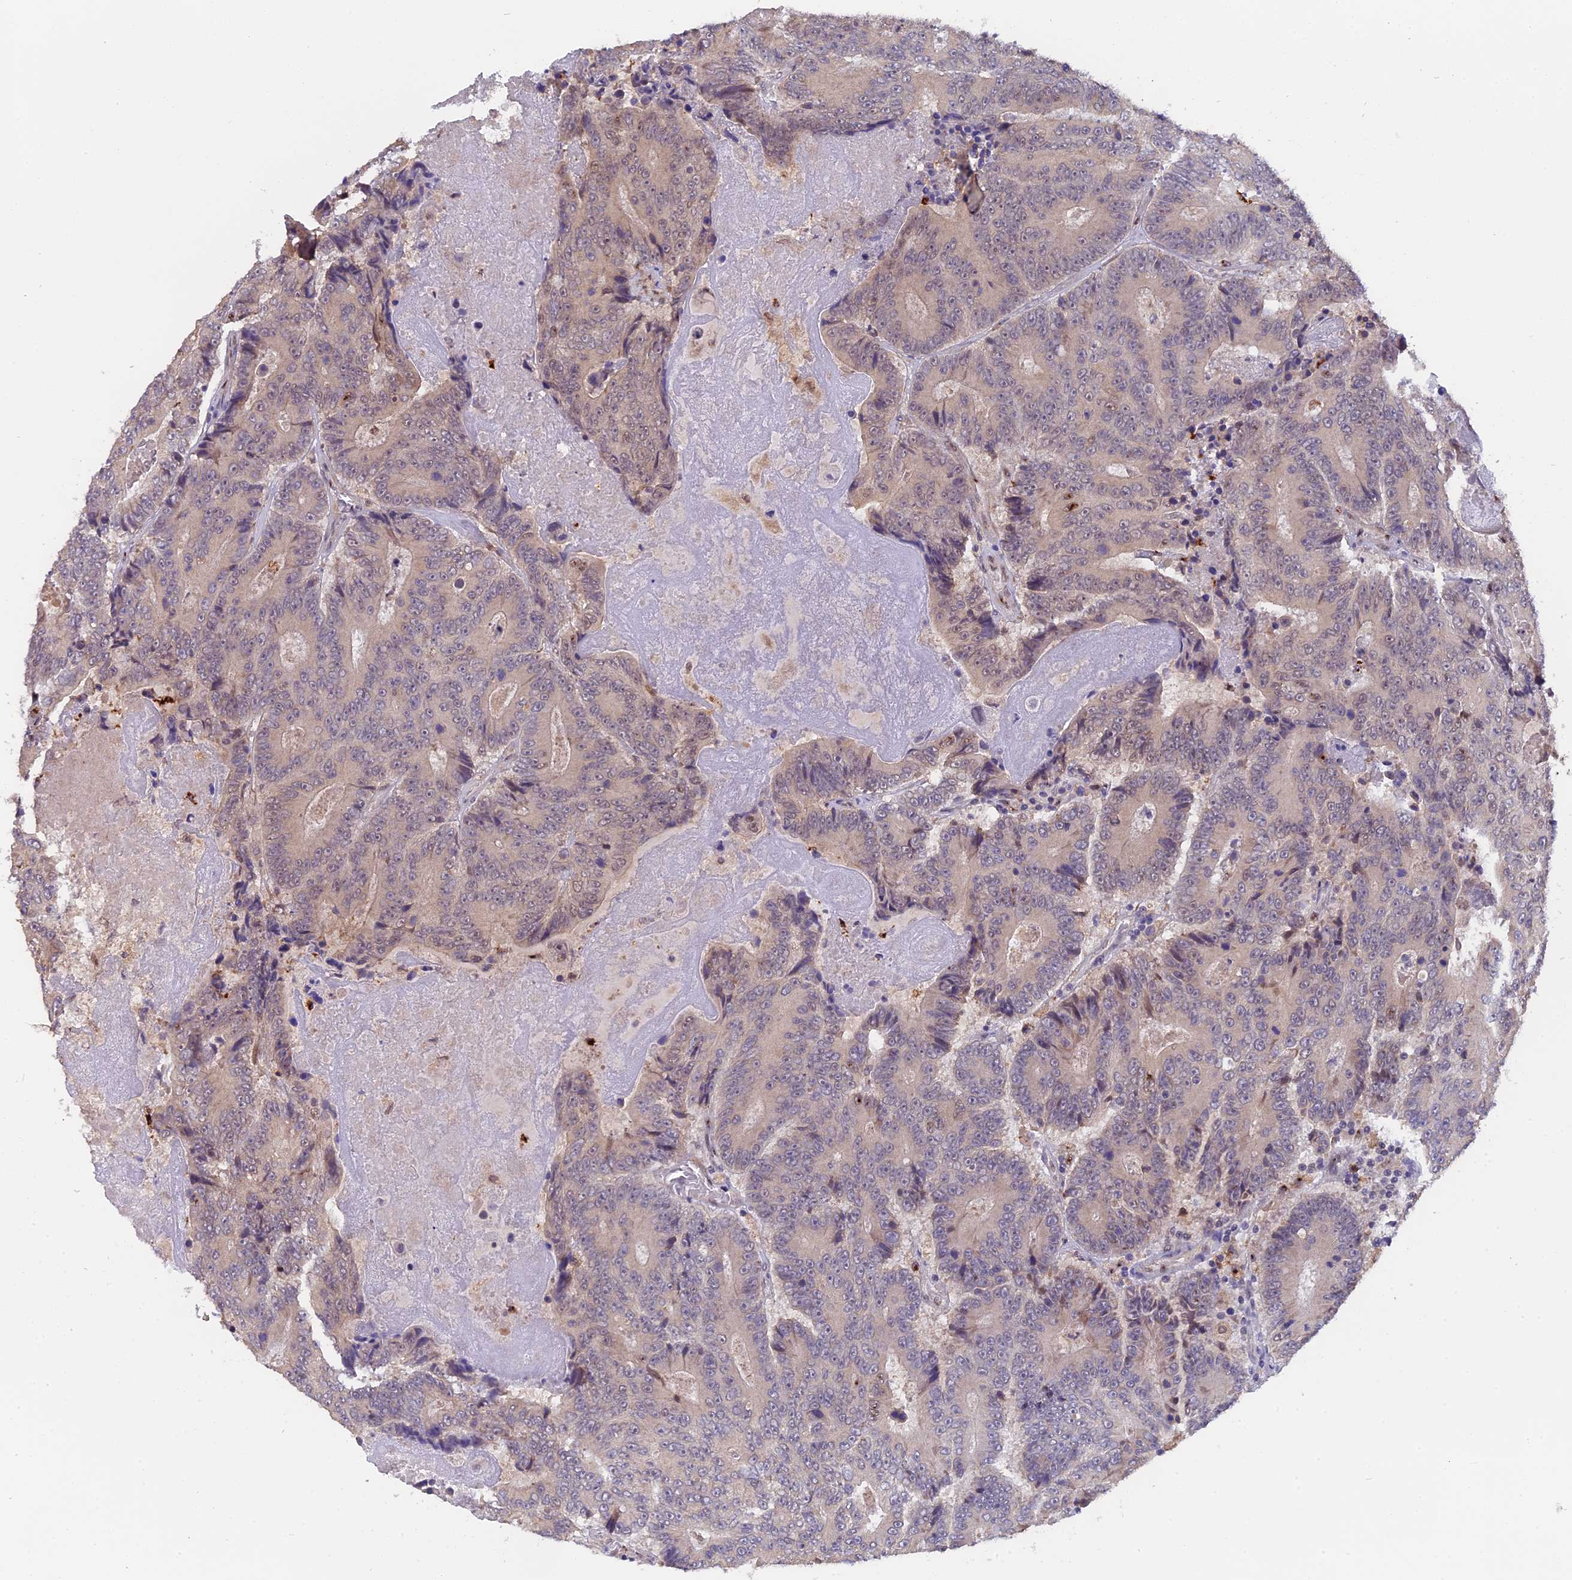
{"staining": {"intensity": "weak", "quantity": "<25%", "location": "nuclear"}, "tissue": "colorectal cancer", "cell_type": "Tumor cells", "image_type": "cancer", "snomed": [{"axis": "morphology", "description": "Adenocarcinoma, NOS"}, {"axis": "topography", "description": "Colon"}], "caption": "DAB (3,3'-diaminobenzidine) immunohistochemical staining of colorectal cancer displays no significant positivity in tumor cells.", "gene": "FAM118B", "patient": {"sex": "male", "age": 83}}